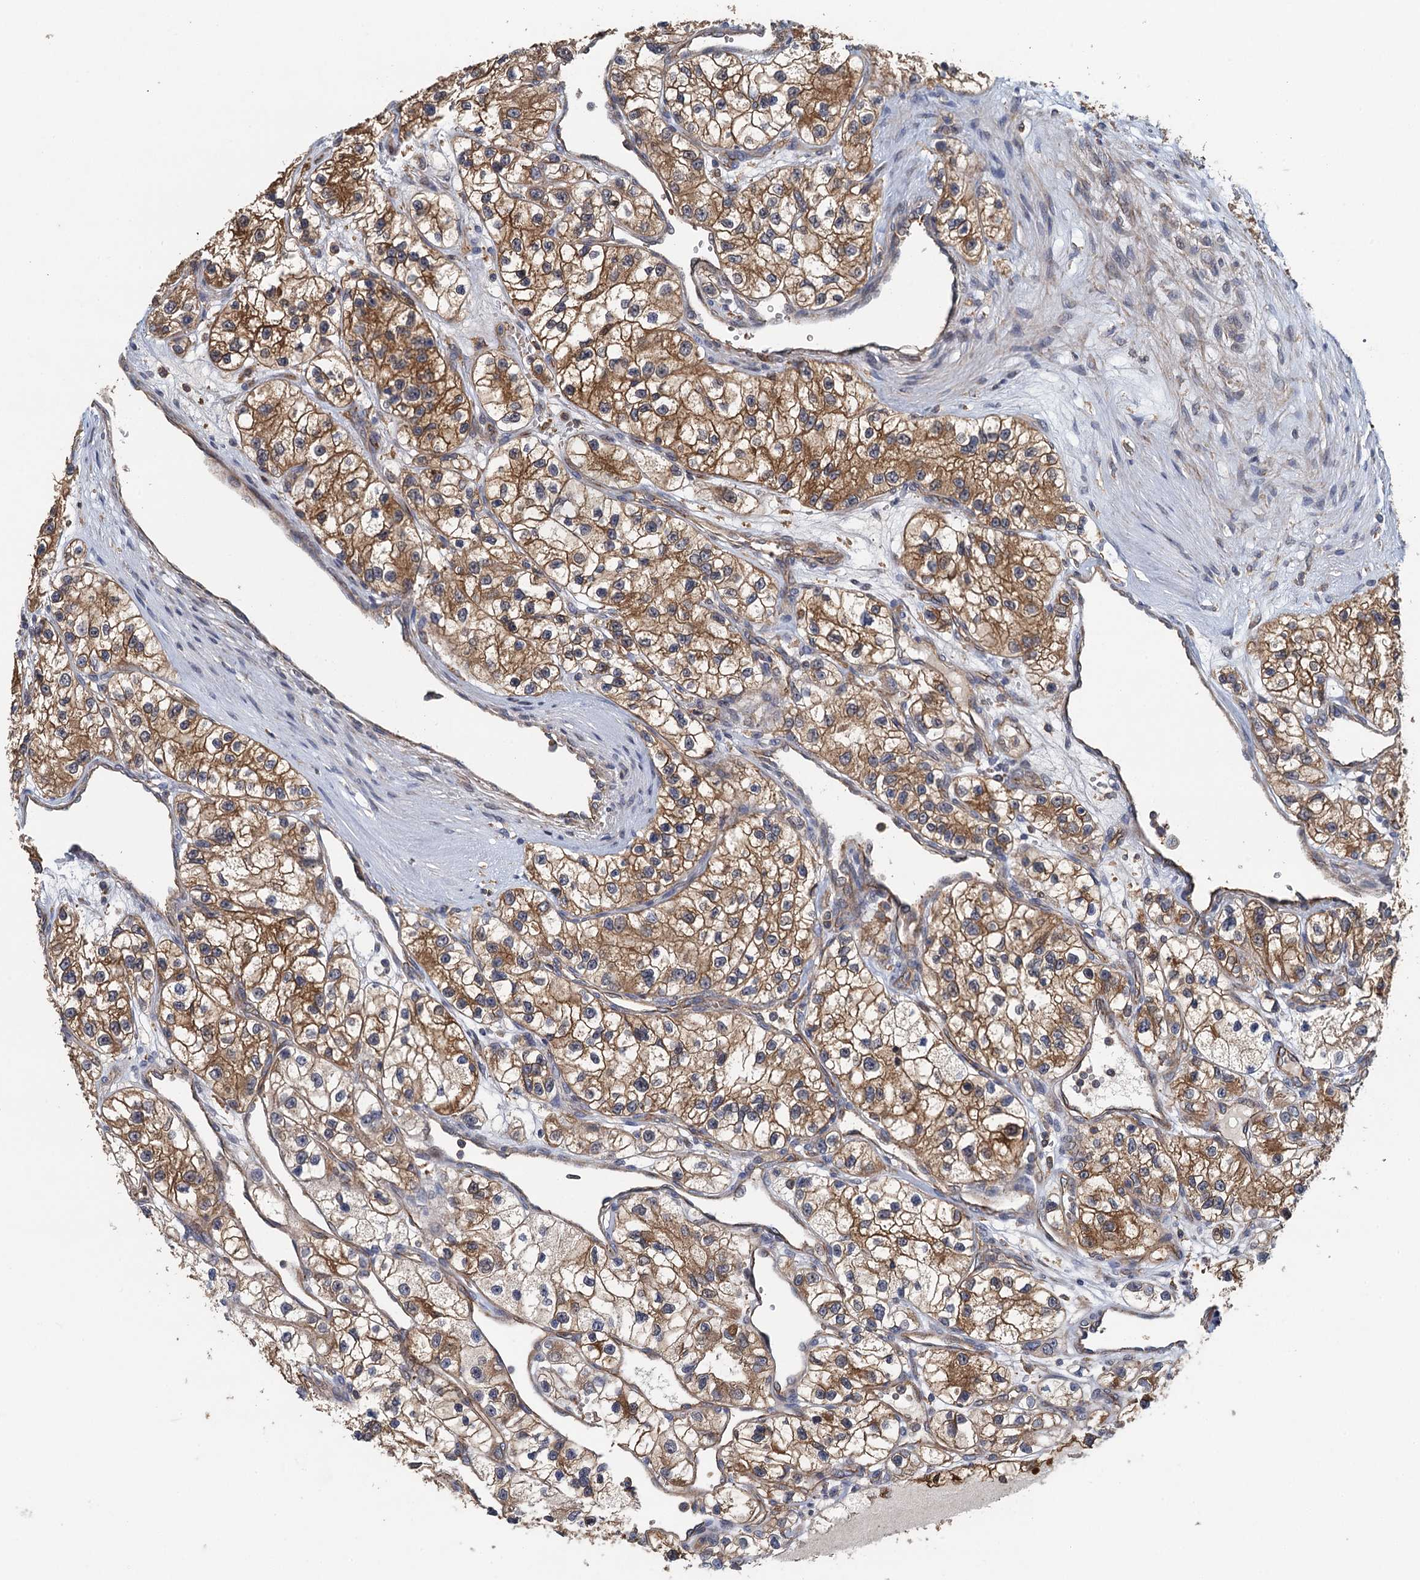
{"staining": {"intensity": "moderate", "quantity": ">75%", "location": "cytoplasmic/membranous"}, "tissue": "renal cancer", "cell_type": "Tumor cells", "image_type": "cancer", "snomed": [{"axis": "morphology", "description": "Adenocarcinoma, NOS"}, {"axis": "topography", "description": "Kidney"}], "caption": "IHC micrograph of human adenocarcinoma (renal) stained for a protein (brown), which reveals medium levels of moderate cytoplasmic/membranous positivity in about >75% of tumor cells.", "gene": "RSAD2", "patient": {"sex": "female", "age": 57}}